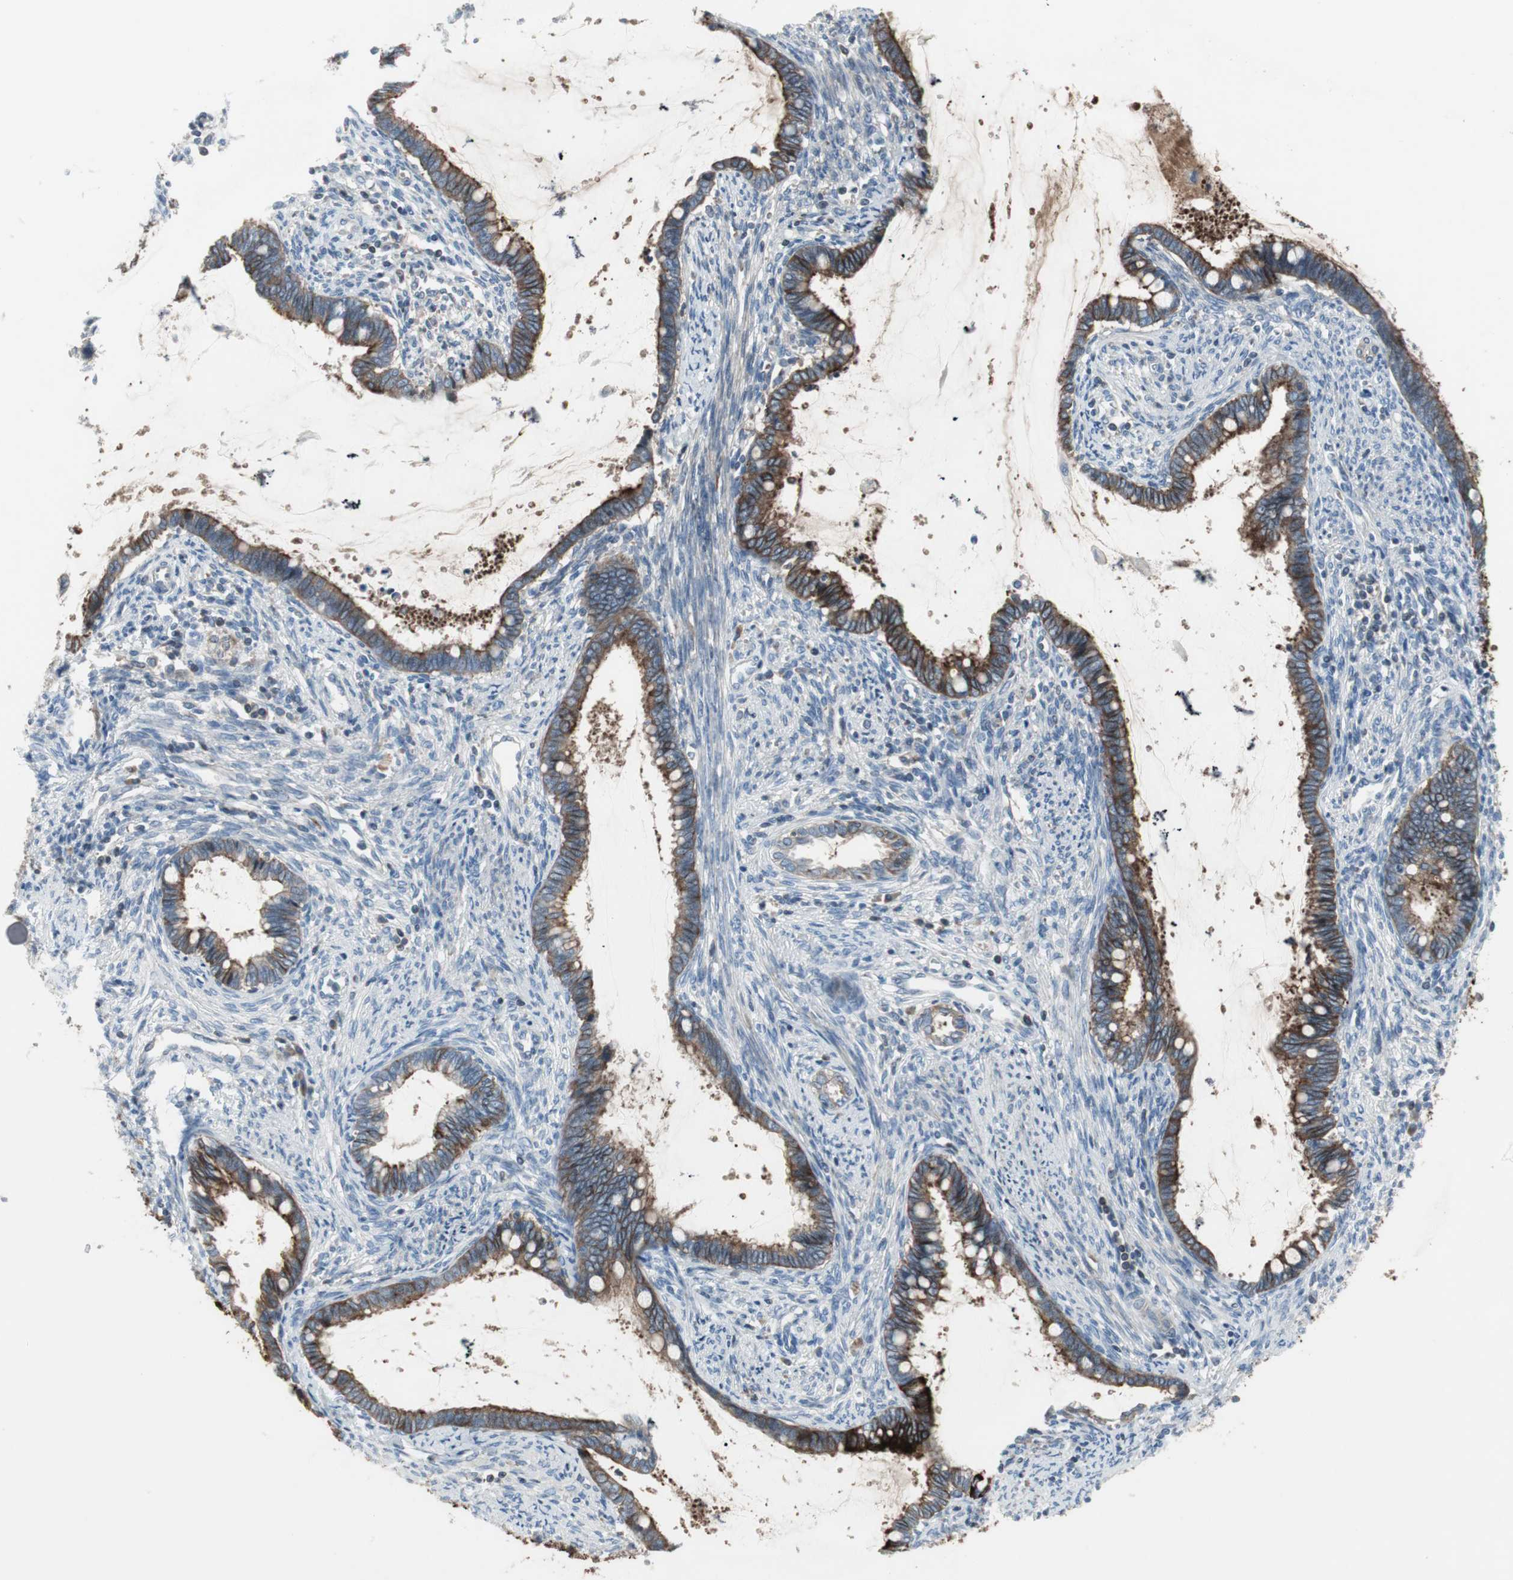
{"staining": {"intensity": "strong", "quantity": ">75%", "location": "cytoplasmic/membranous"}, "tissue": "cervical cancer", "cell_type": "Tumor cells", "image_type": "cancer", "snomed": [{"axis": "morphology", "description": "Adenocarcinoma, NOS"}, {"axis": "topography", "description": "Cervix"}], "caption": "The micrograph reveals a brown stain indicating the presence of a protein in the cytoplasmic/membranous of tumor cells in cervical adenocarcinoma. The protein is stained brown, and the nuclei are stained in blue (DAB (3,3'-diaminobenzidine) IHC with brightfield microscopy, high magnification).", "gene": "PIGR", "patient": {"sex": "female", "age": 44}}